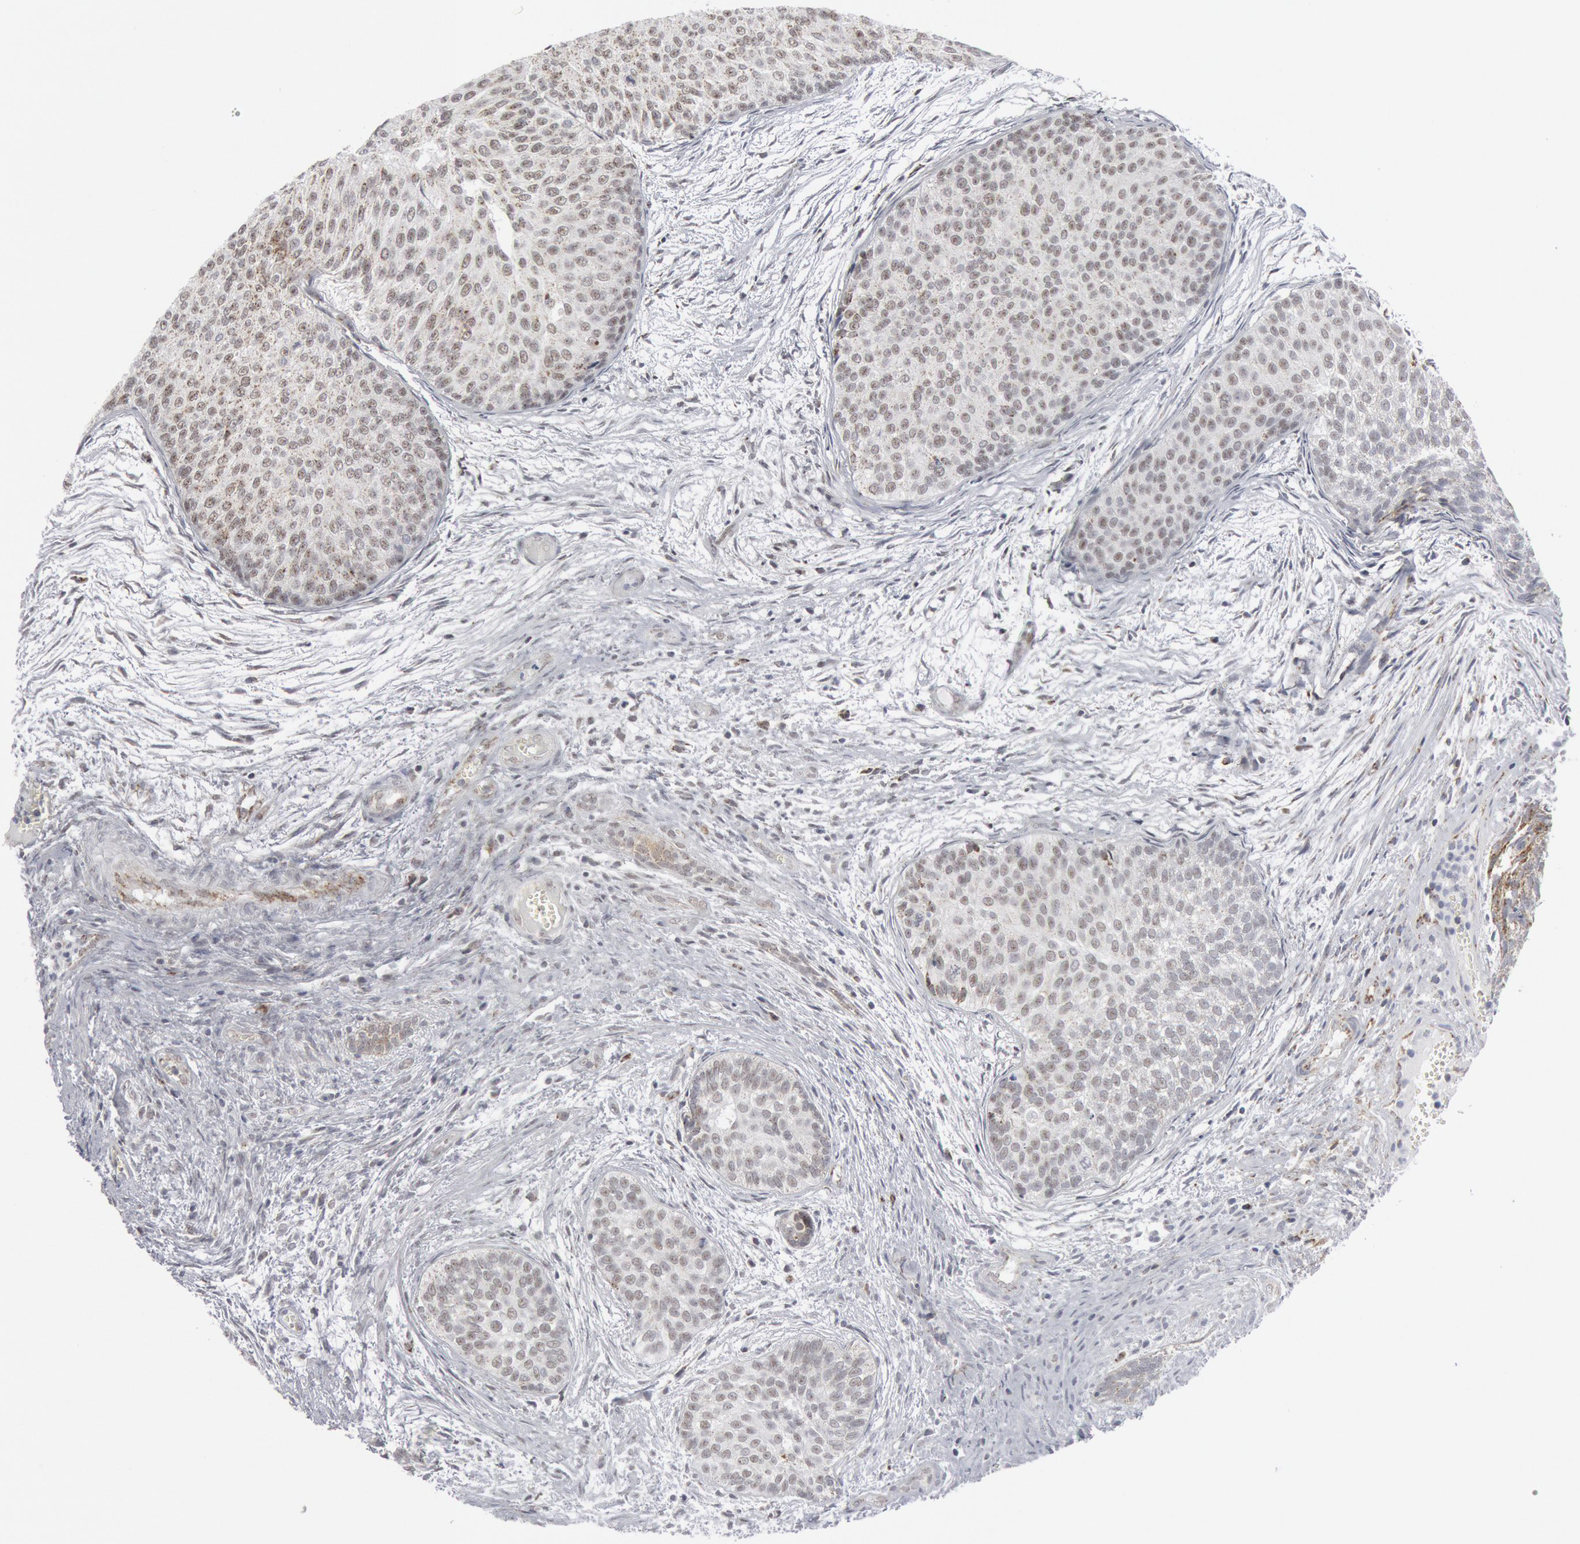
{"staining": {"intensity": "weak", "quantity": "<25%", "location": "nuclear"}, "tissue": "urothelial cancer", "cell_type": "Tumor cells", "image_type": "cancer", "snomed": [{"axis": "morphology", "description": "Urothelial carcinoma, Low grade"}, {"axis": "topography", "description": "Urinary bladder"}], "caption": "Immunohistochemistry (IHC) micrograph of human urothelial cancer stained for a protein (brown), which shows no positivity in tumor cells.", "gene": "CASP9", "patient": {"sex": "male", "age": 84}}